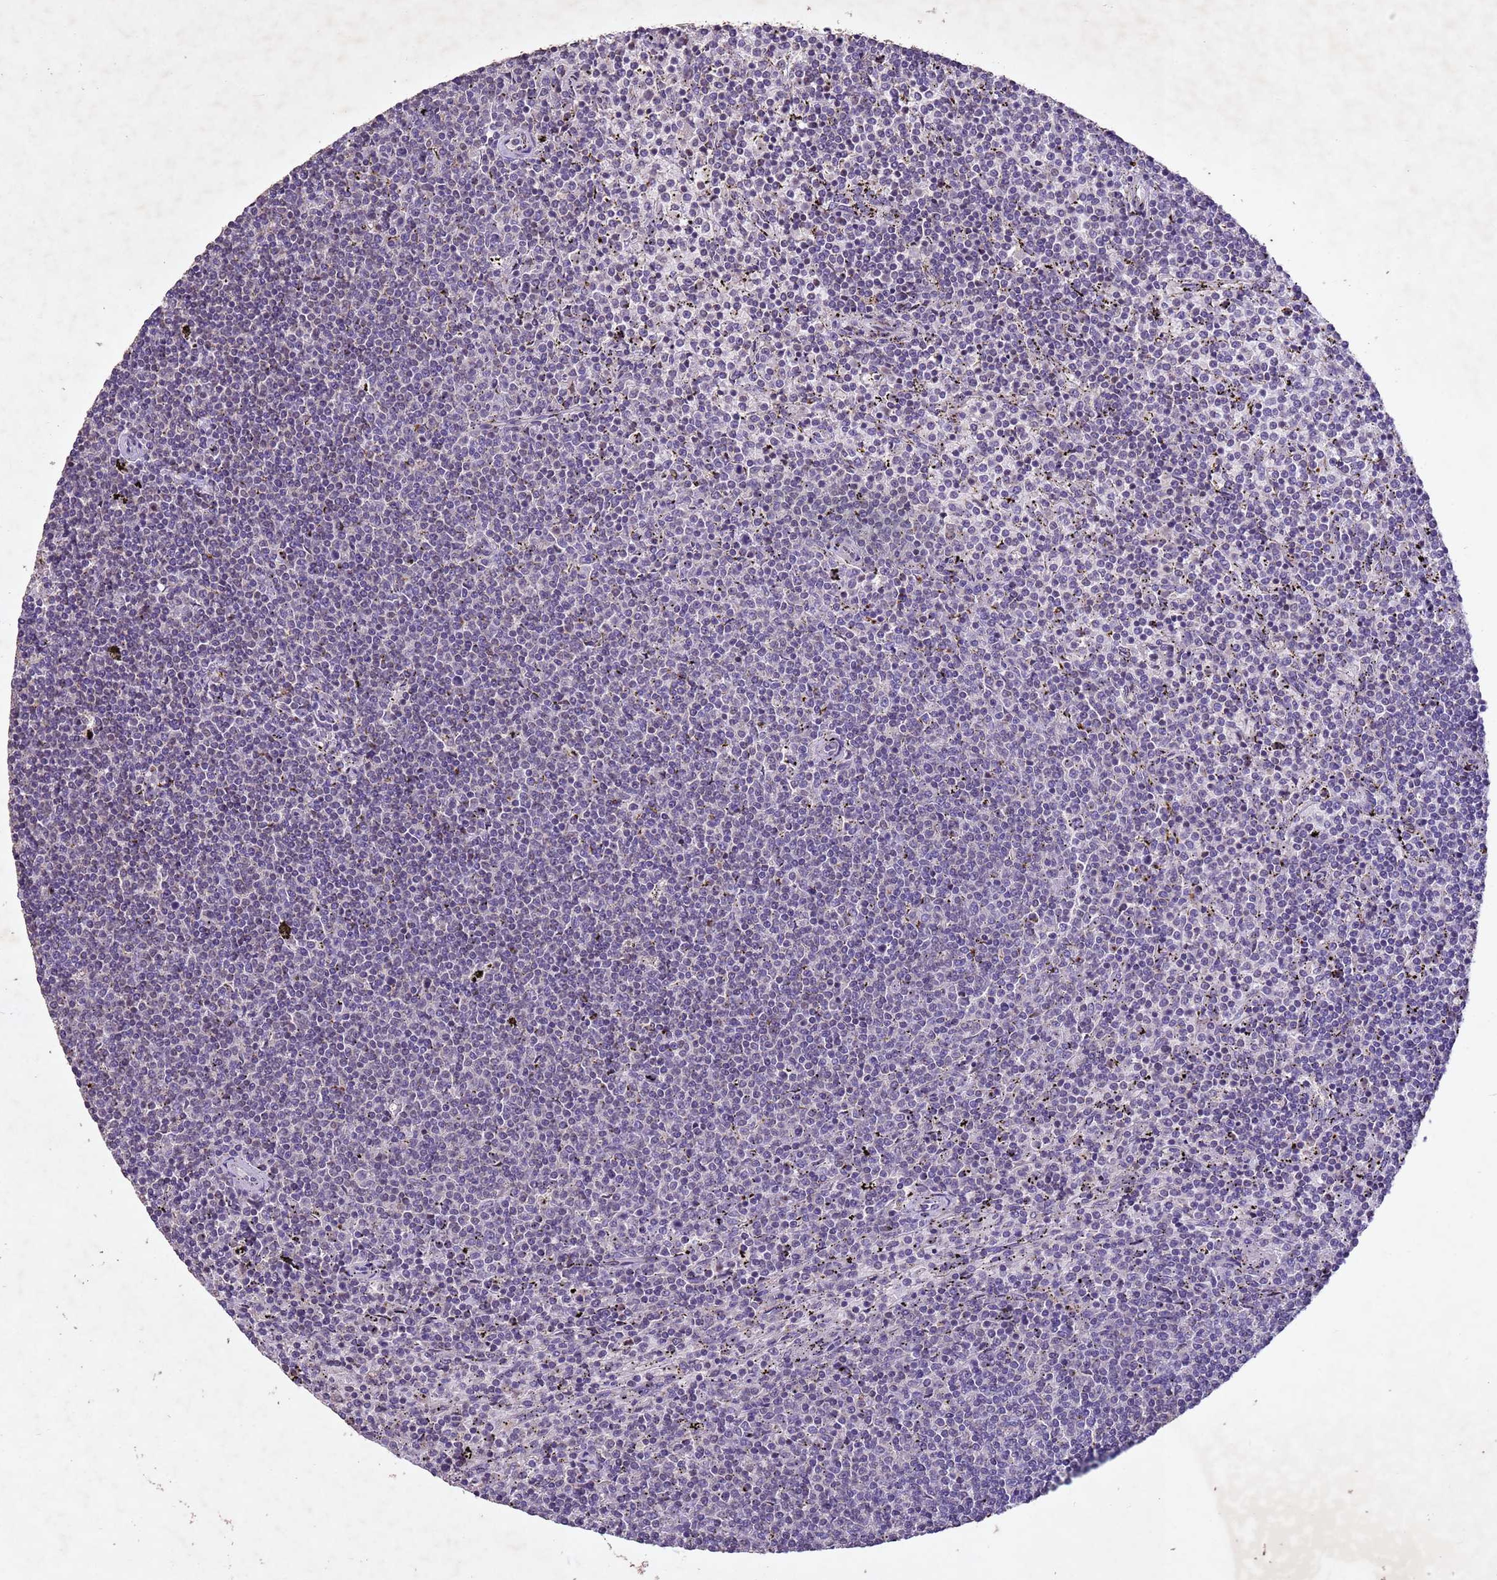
{"staining": {"intensity": "negative", "quantity": "none", "location": "none"}, "tissue": "lymphoma", "cell_type": "Tumor cells", "image_type": "cancer", "snomed": [{"axis": "morphology", "description": "Malignant lymphoma, non-Hodgkin's type, Low grade"}, {"axis": "topography", "description": "Spleen"}], "caption": "Tumor cells show no significant expression in lymphoma. (Brightfield microscopy of DAB immunohistochemistry (IHC) at high magnification).", "gene": "NLRP11", "patient": {"sex": "female", "age": 50}}